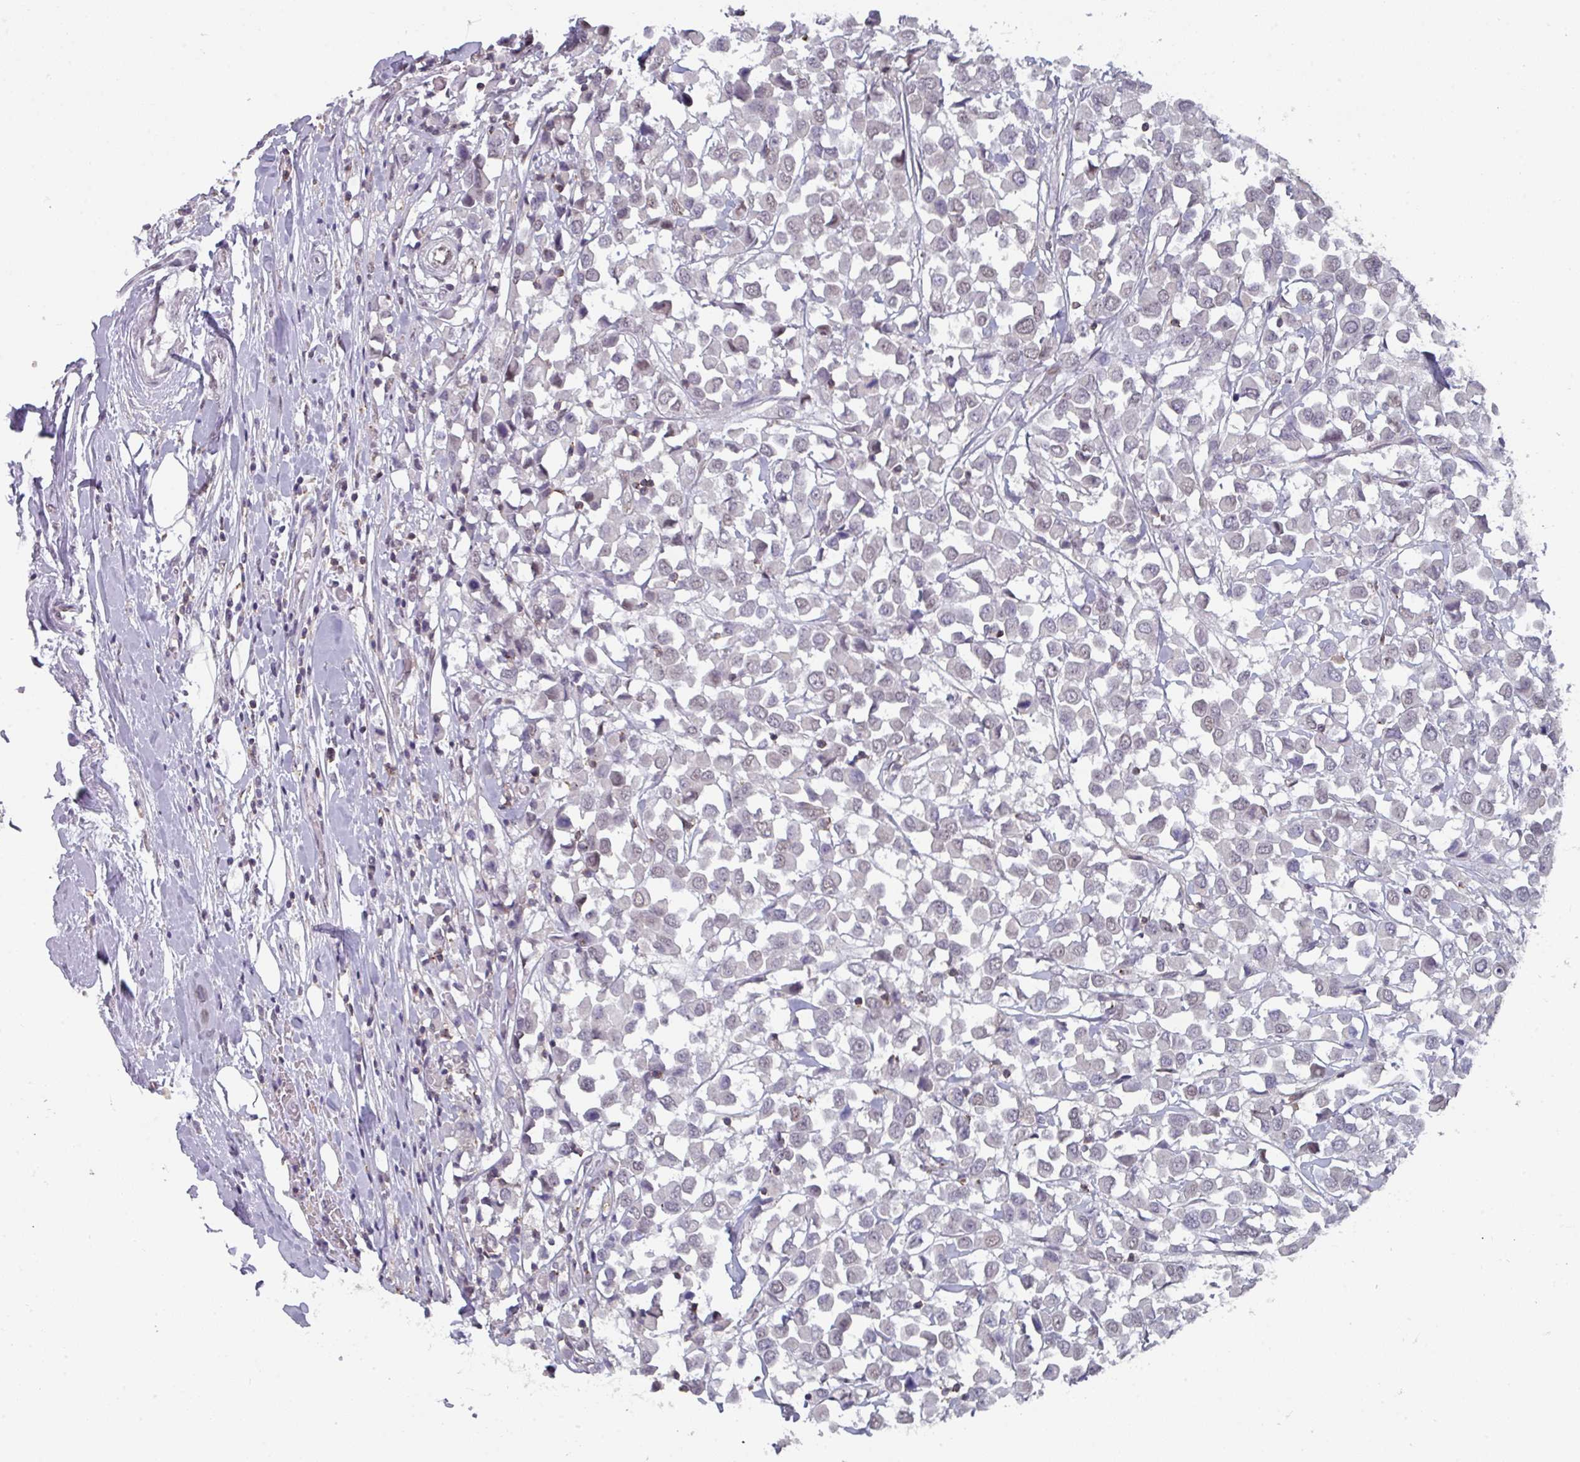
{"staining": {"intensity": "weak", "quantity": "<25%", "location": "nuclear"}, "tissue": "breast cancer", "cell_type": "Tumor cells", "image_type": "cancer", "snomed": [{"axis": "morphology", "description": "Duct carcinoma"}, {"axis": "topography", "description": "Breast"}], "caption": "This photomicrograph is of breast cancer stained with immunohistochemistry (IHC) to label a protein in brown with the nuclei are counter-stained blue. There is no expression in tumor cells.", "gene": "RASAL3", "patient": {"sex": "female", "age": 61}}